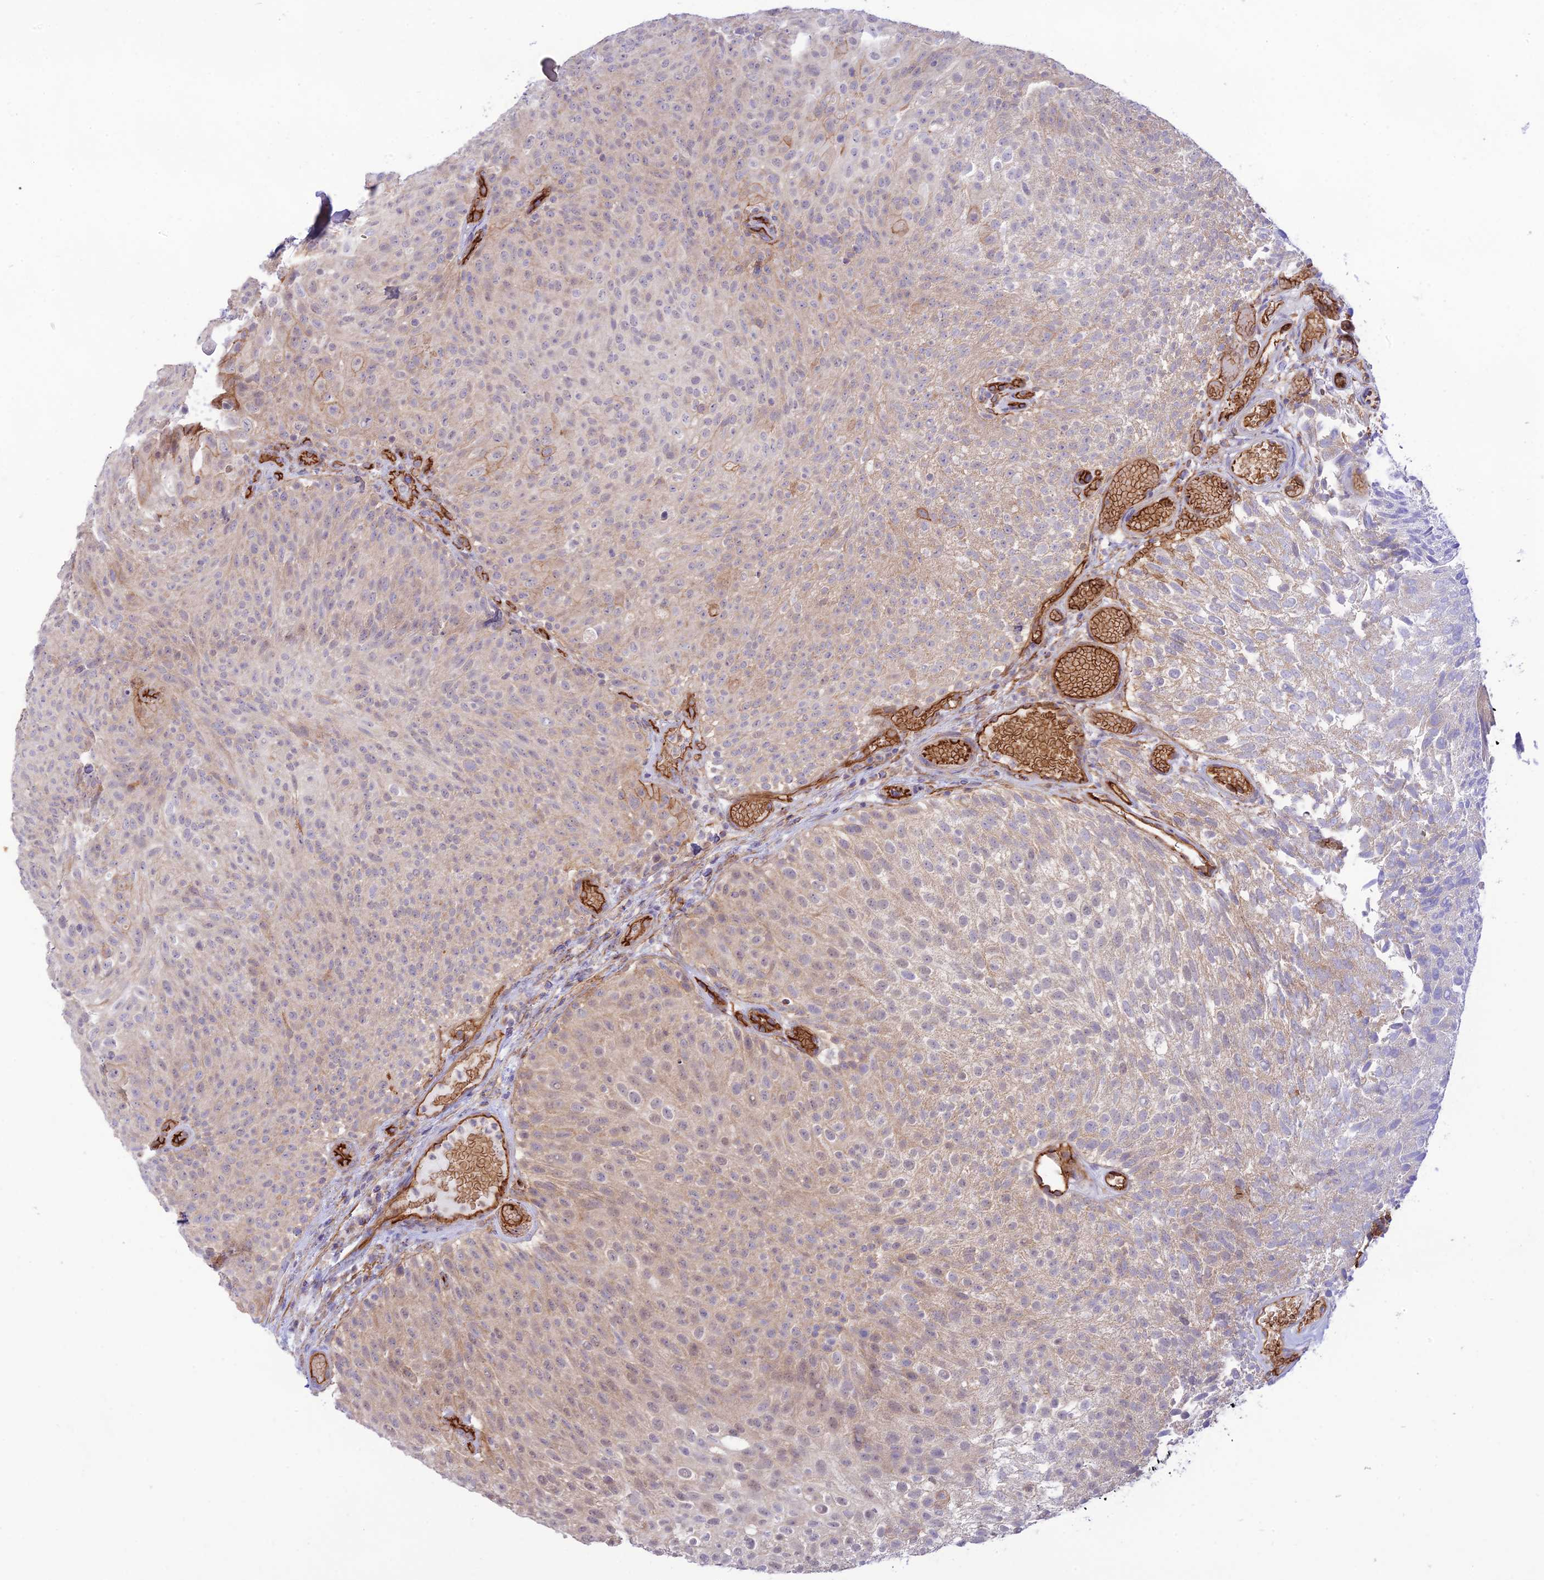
{"staining": {"intensity": "weak", "quantity": "25%-75%", "location": "cytoplasmic/membranous"}, "tissue": "urothelial cancer", "cell_type": "Tumor cells", "image_type": "cancer", "snomed": [{"axis": "morphology", "description": "Urothelial carcinoma, Low grade"}, {"axis": "topography", "description": "Urinary bladder"}], "caption": "This micrograph demonstrates IHC staining of low-grade urothelial carcinoma, with low weak cytoplasmic/membranous expression in about 25%-75% of tumor cells.", "gene": "YPEL5", "patient": {"sex": "male", "age": 78}}